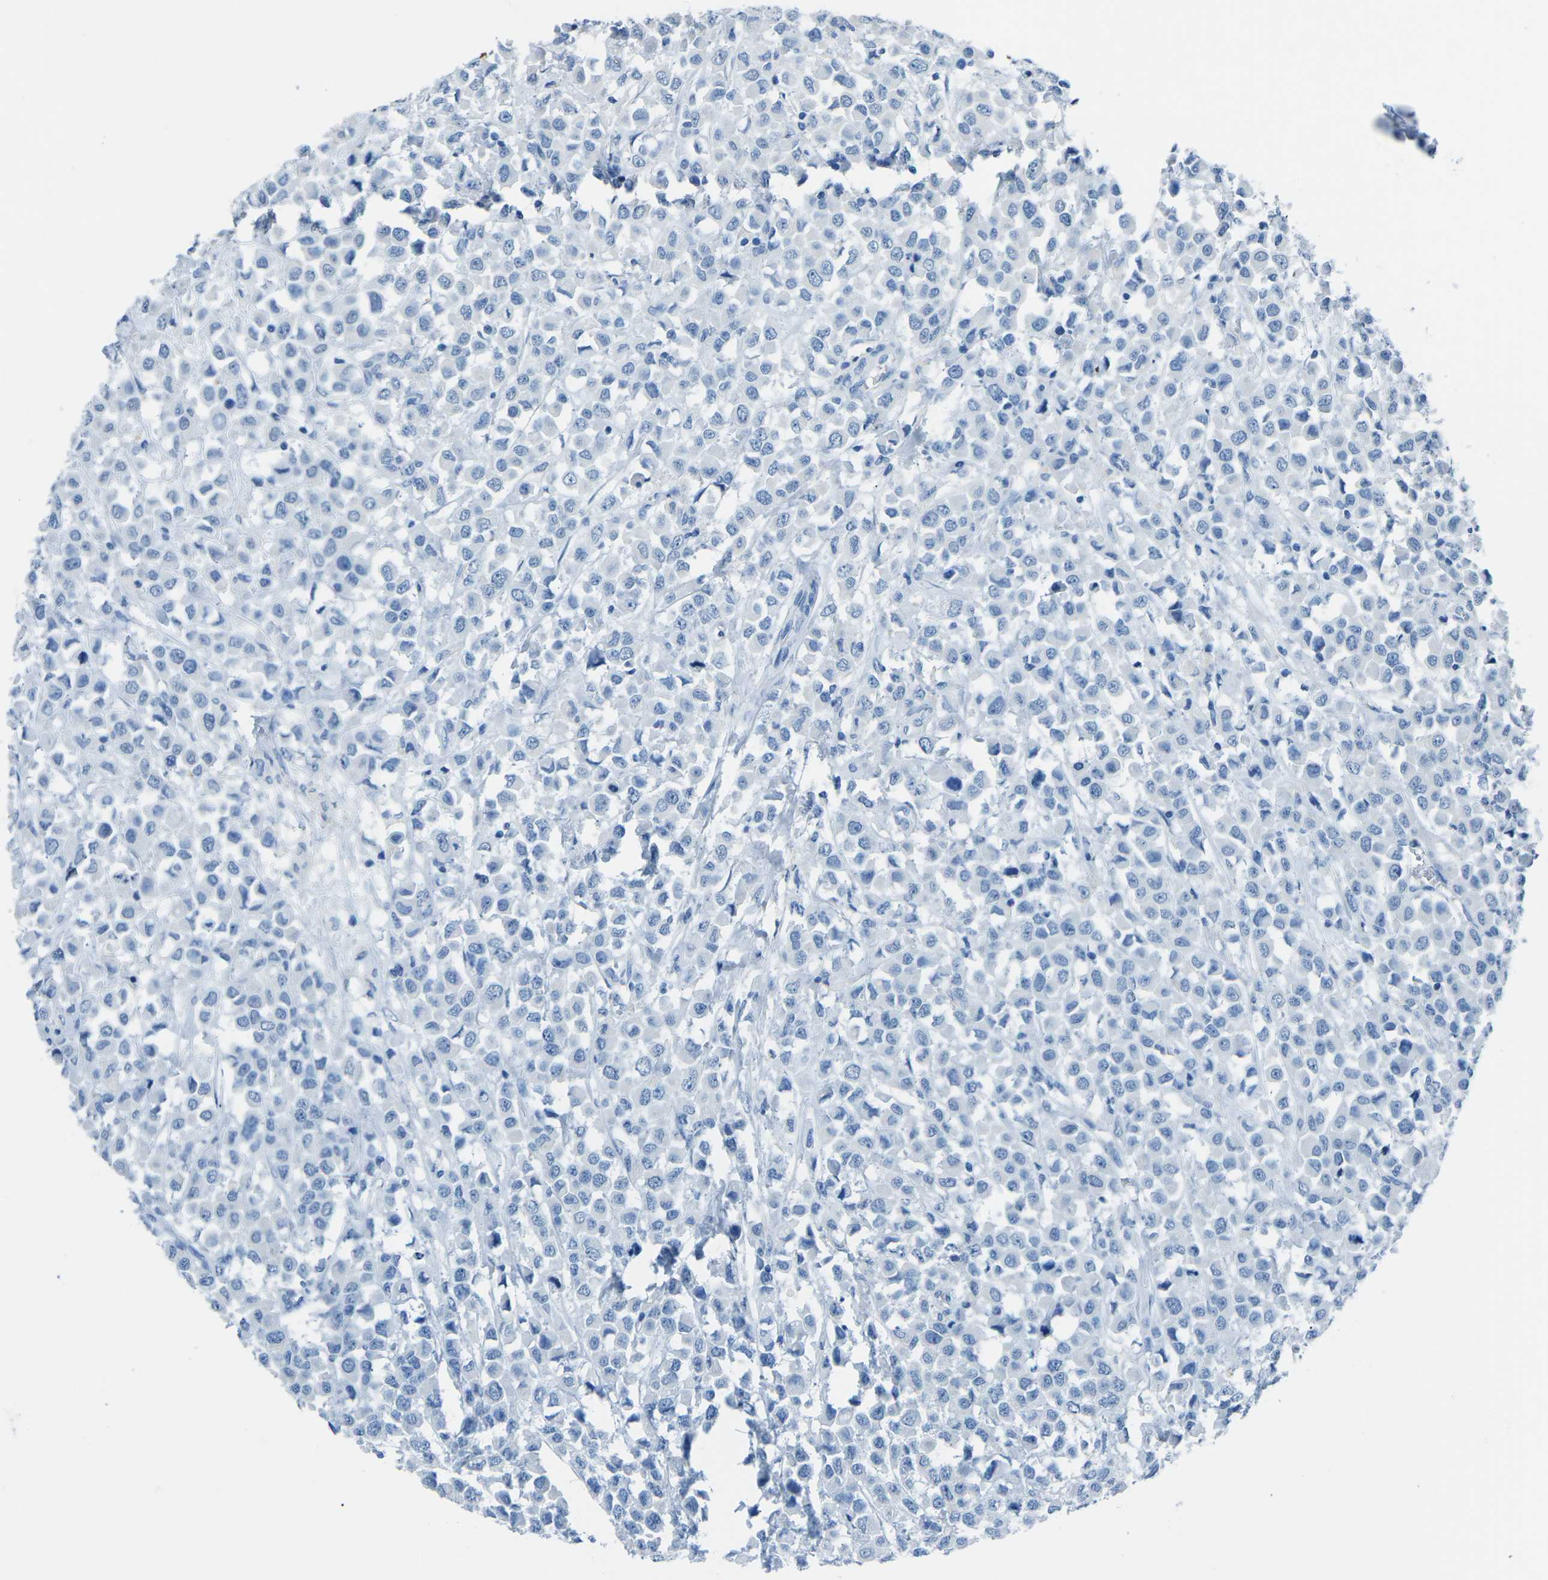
{"staining": {"intensity": "negative", "quantity": "none", "location": "none"}, "tissue": "breast cancer", "cell_type": "Tumor cells", "image_type": "cancer", "snomed": [{"axis": "morphology", "description": "Duct carcinoma"}, {"axis": "topography", "description": "Breast"}], "caption": "DAB immunohistochemical staining of human breast cancer exhibits no significant staining in tumor cells.", "gene": "MYH8", "patient": {"sex": "female", "age": 61}}